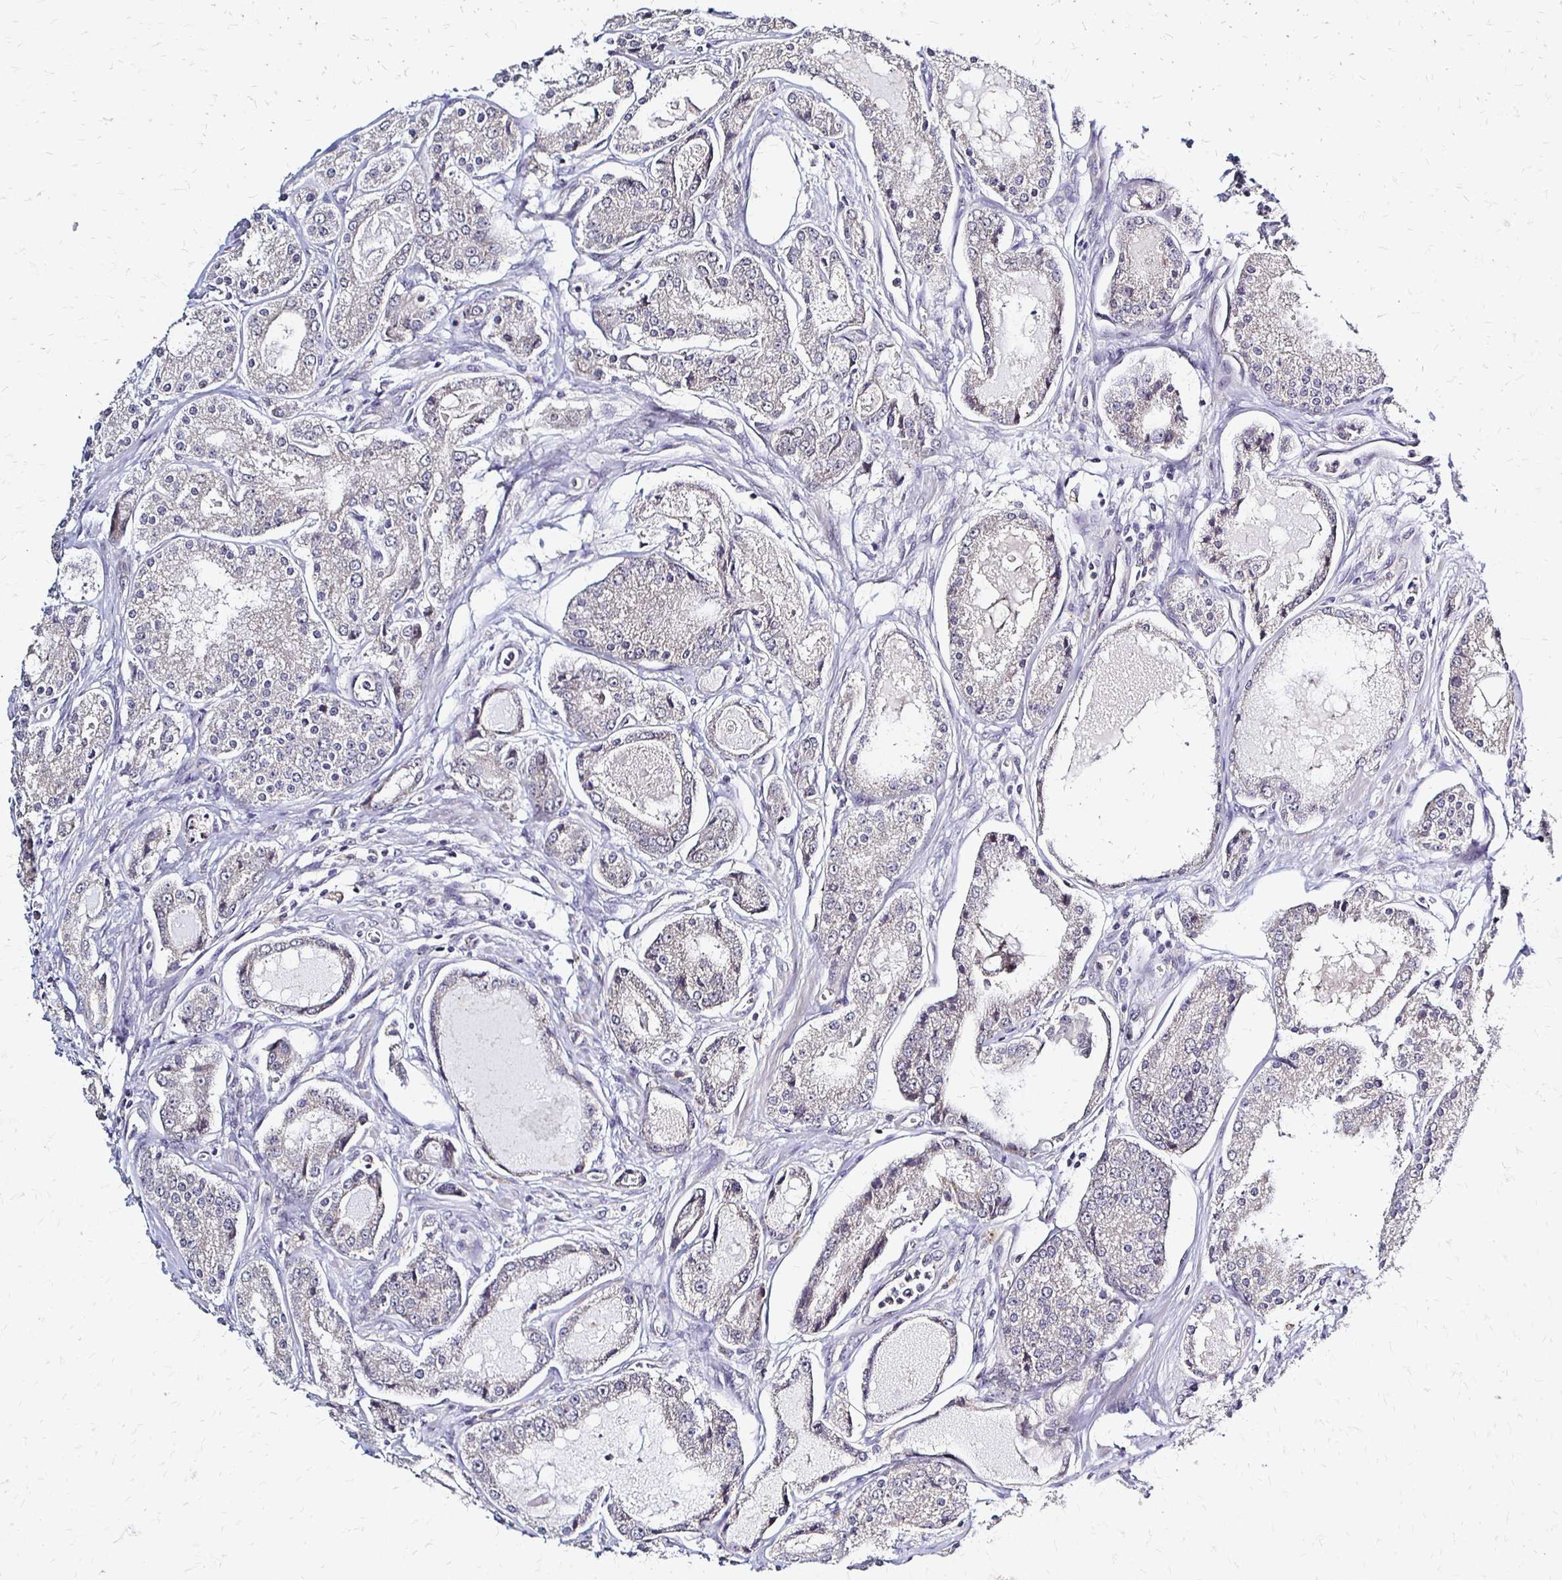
{"staining": {"intensity": "negative", "quantity": "none", "location": "none"}, "tissue": "prostate cancer", "cell_type": "Tumor cells", "image_type": "cancer", "snomed": [{"axis": "morphology", "description": "Adenocarcinoma, High grade"}, {"axis": "topography", "description": "Prostate"}], "caption": "Immunohistochemistry (IHC) histopathology image of human prostate cancer (high-grade adenocarcinoma) stained for a protein (brown), which displays no expression in tumor cells.", "gene": "SLC9A9", "patient": {"sex": "male", "age": 66}}